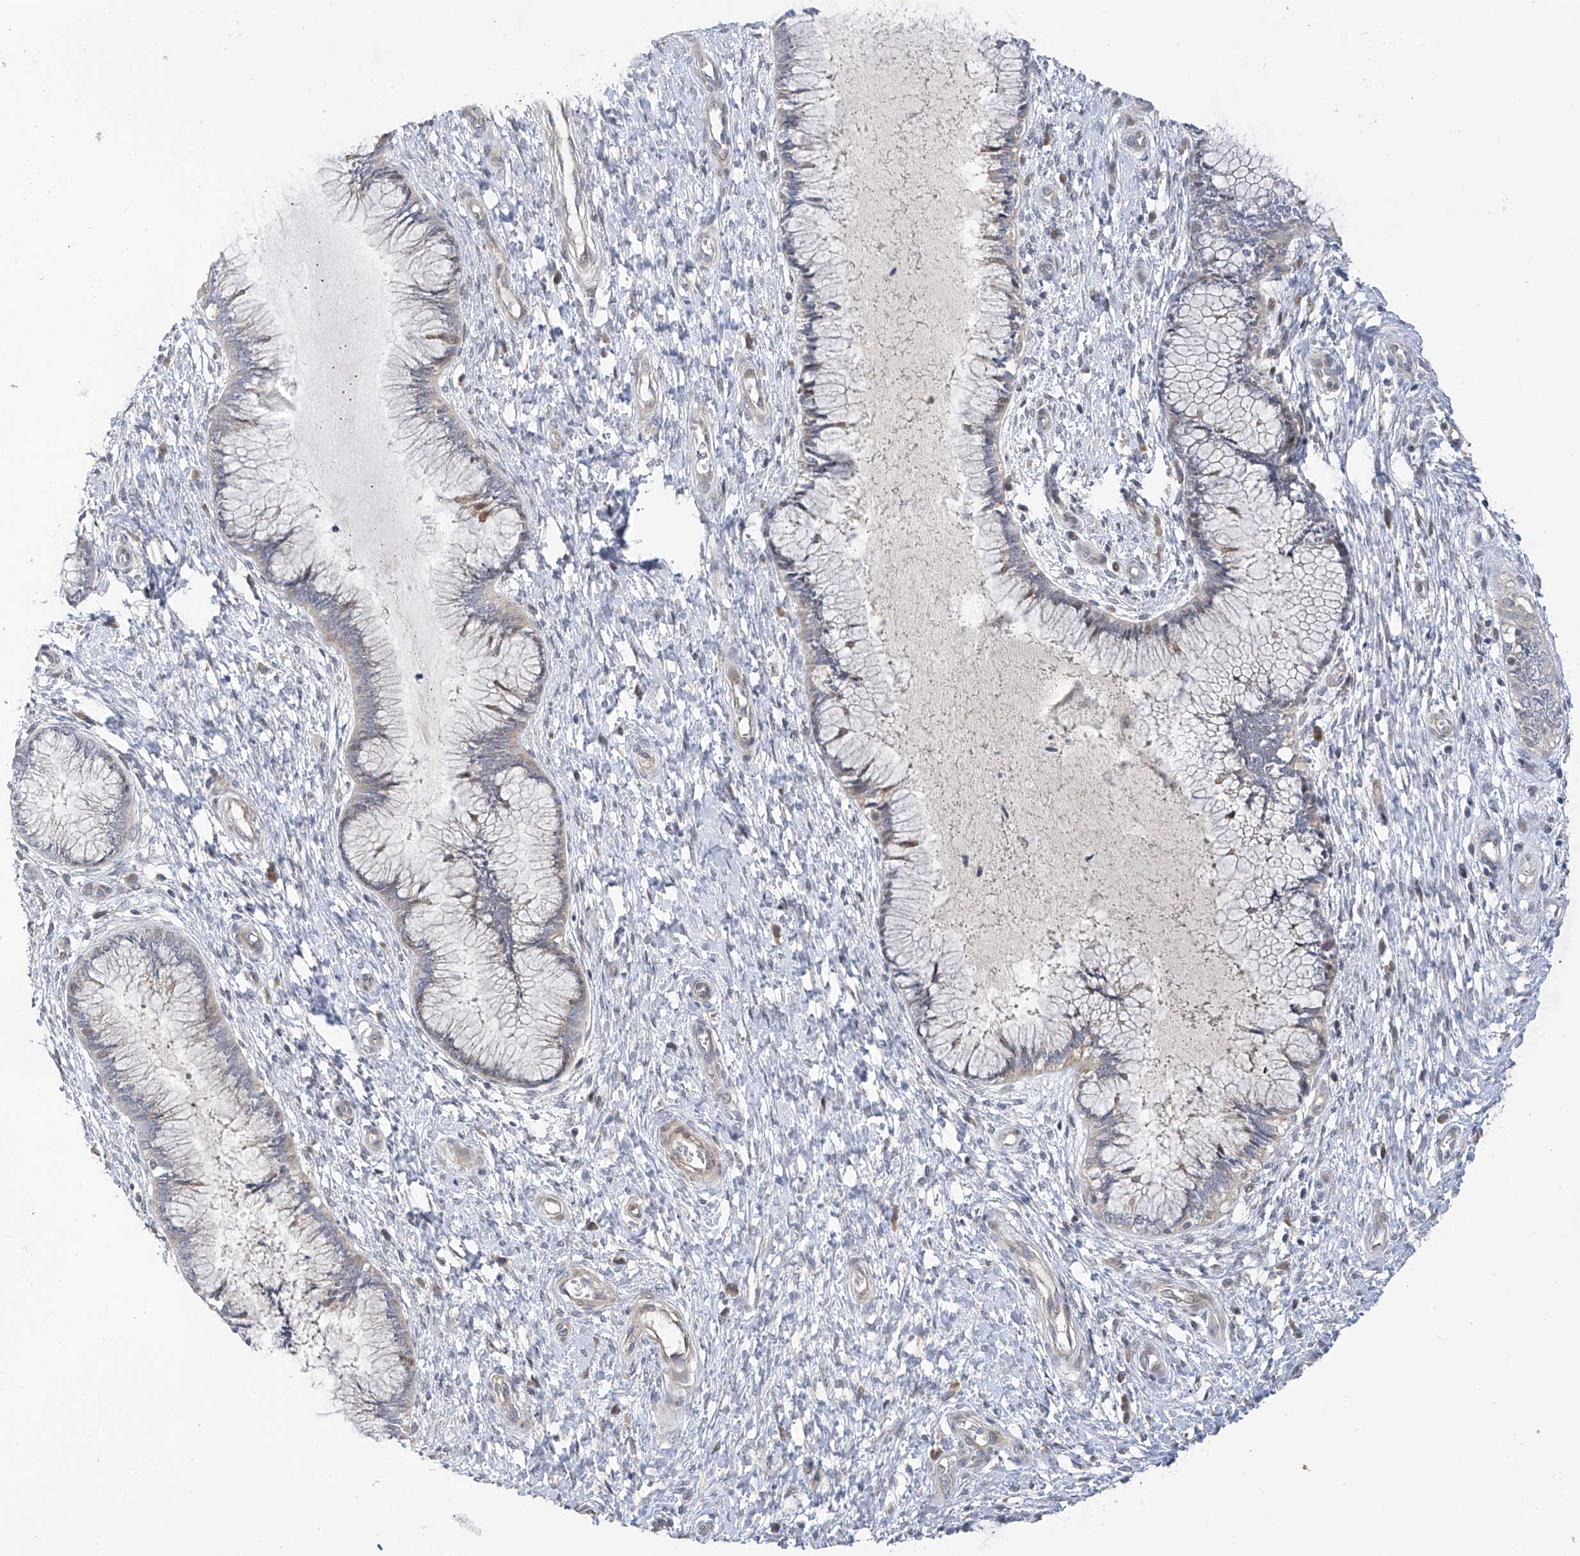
{"staining": {"intensity": "negative", "quantity": "none", "location": "none"}, "tissue": "cervix", "cell_type": "Glandular cells", "image_type": "normal", "snomed": [{"axis": "morphology", "description": "Normal tissue, NOS"}, {"axis": "topography", "description": "Cervix"}], "caption": "This is an immunohistochemistry micrograph of benign human cervix. There is no staining in glandular cells.", "gene": "ZNF641", "patient": {"sex": "female", "age": 55}}